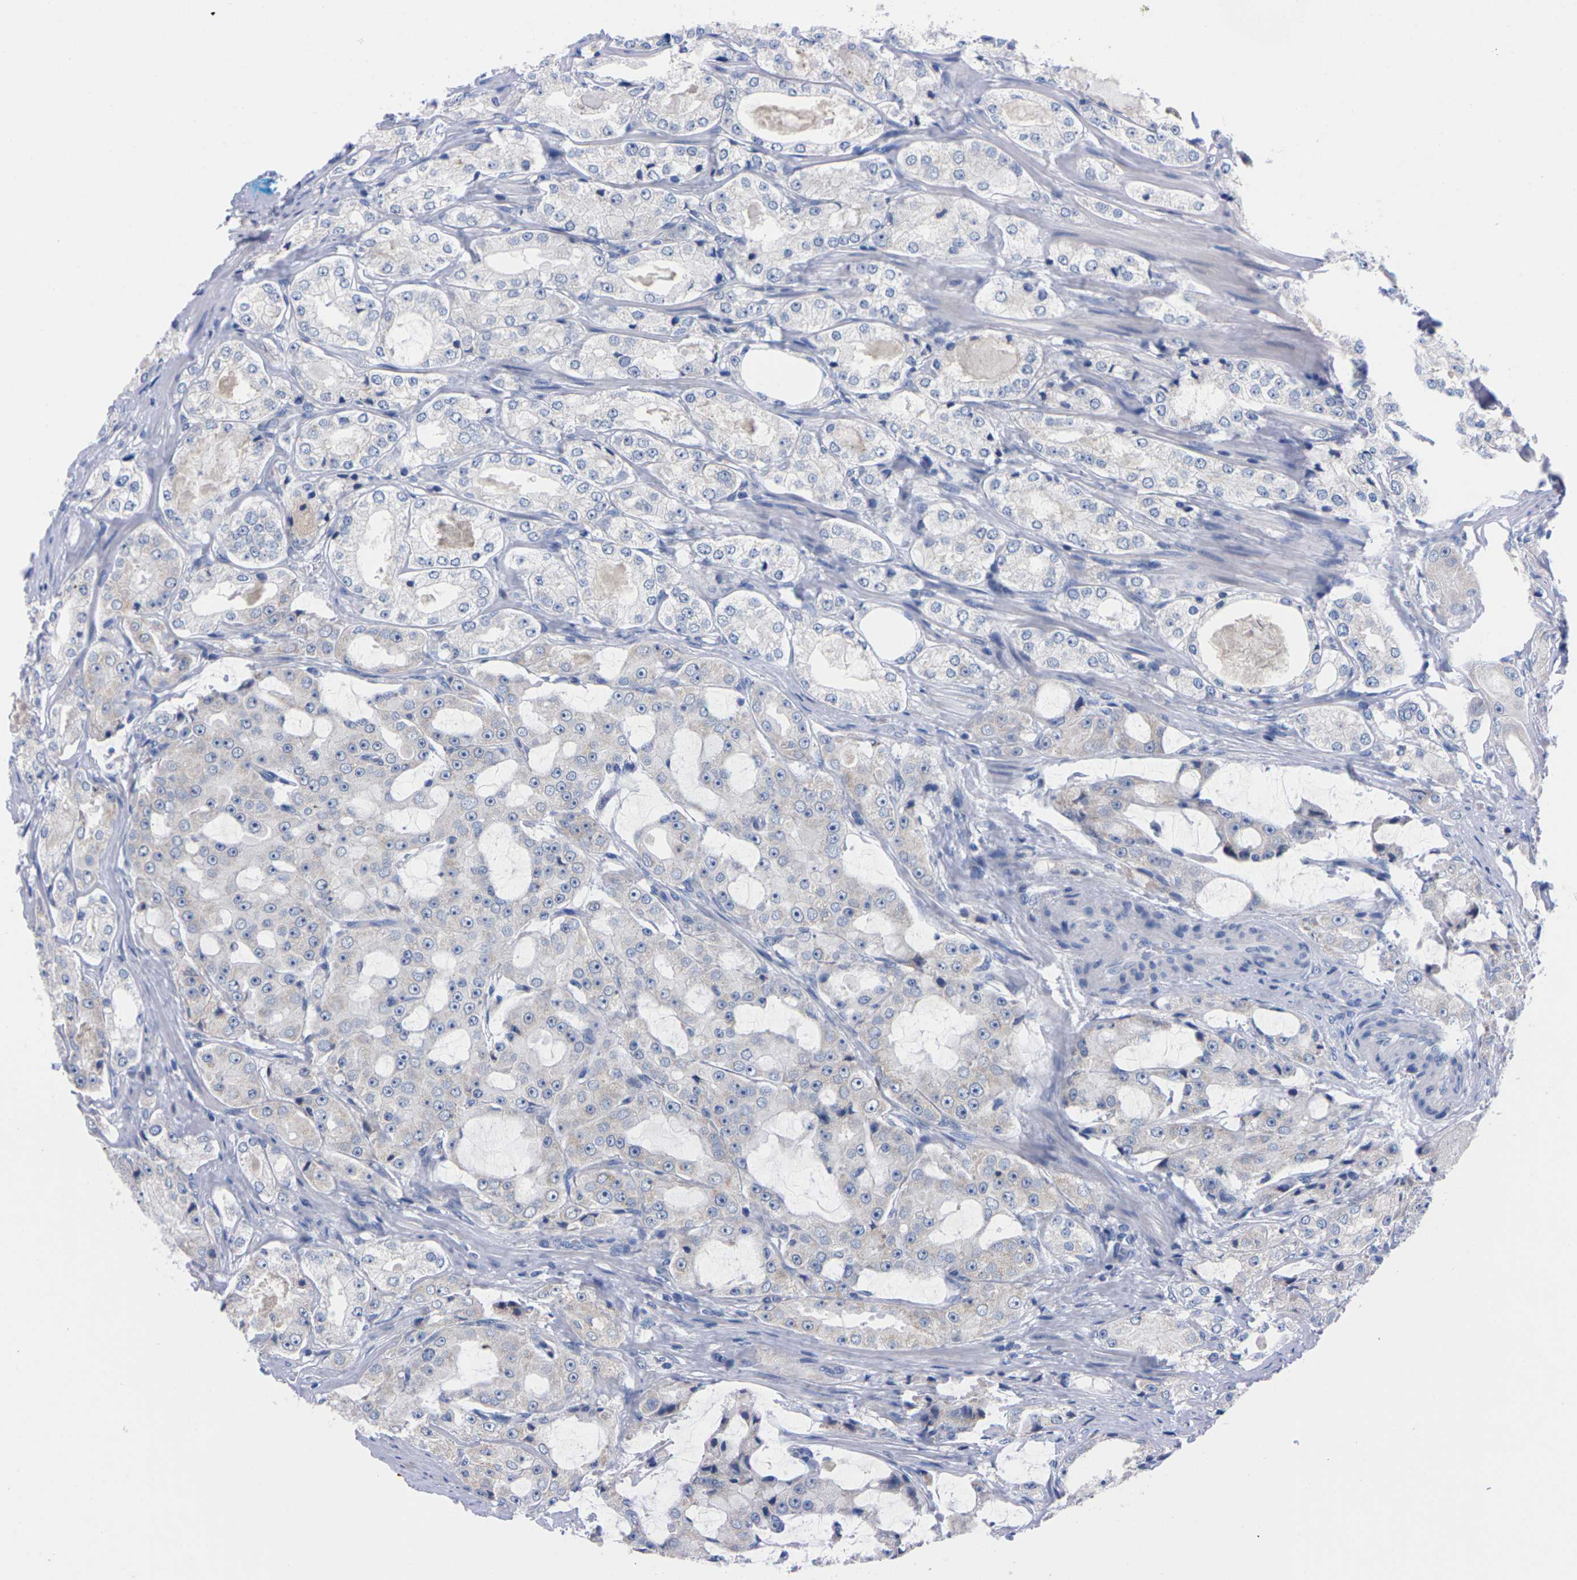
{"staining": {"intensity": "negative", "quantity": "none", "location": "none"}, "tissue": "prostate cancer", "cell_type": "Tumor cells", "image_type": "cancer", "snomed": [{"axis": "morphology", "description": "Adenocarcinoma, High grade"}, {"axis": "topography", "description": "Prostate"}], "caption": "The image reveals no significant positivity in tumor cells of adenocarcinoma (high-grade) (prostate).", "gene": "FAM210A", "patient": {"sex": "male", "age": 73}}